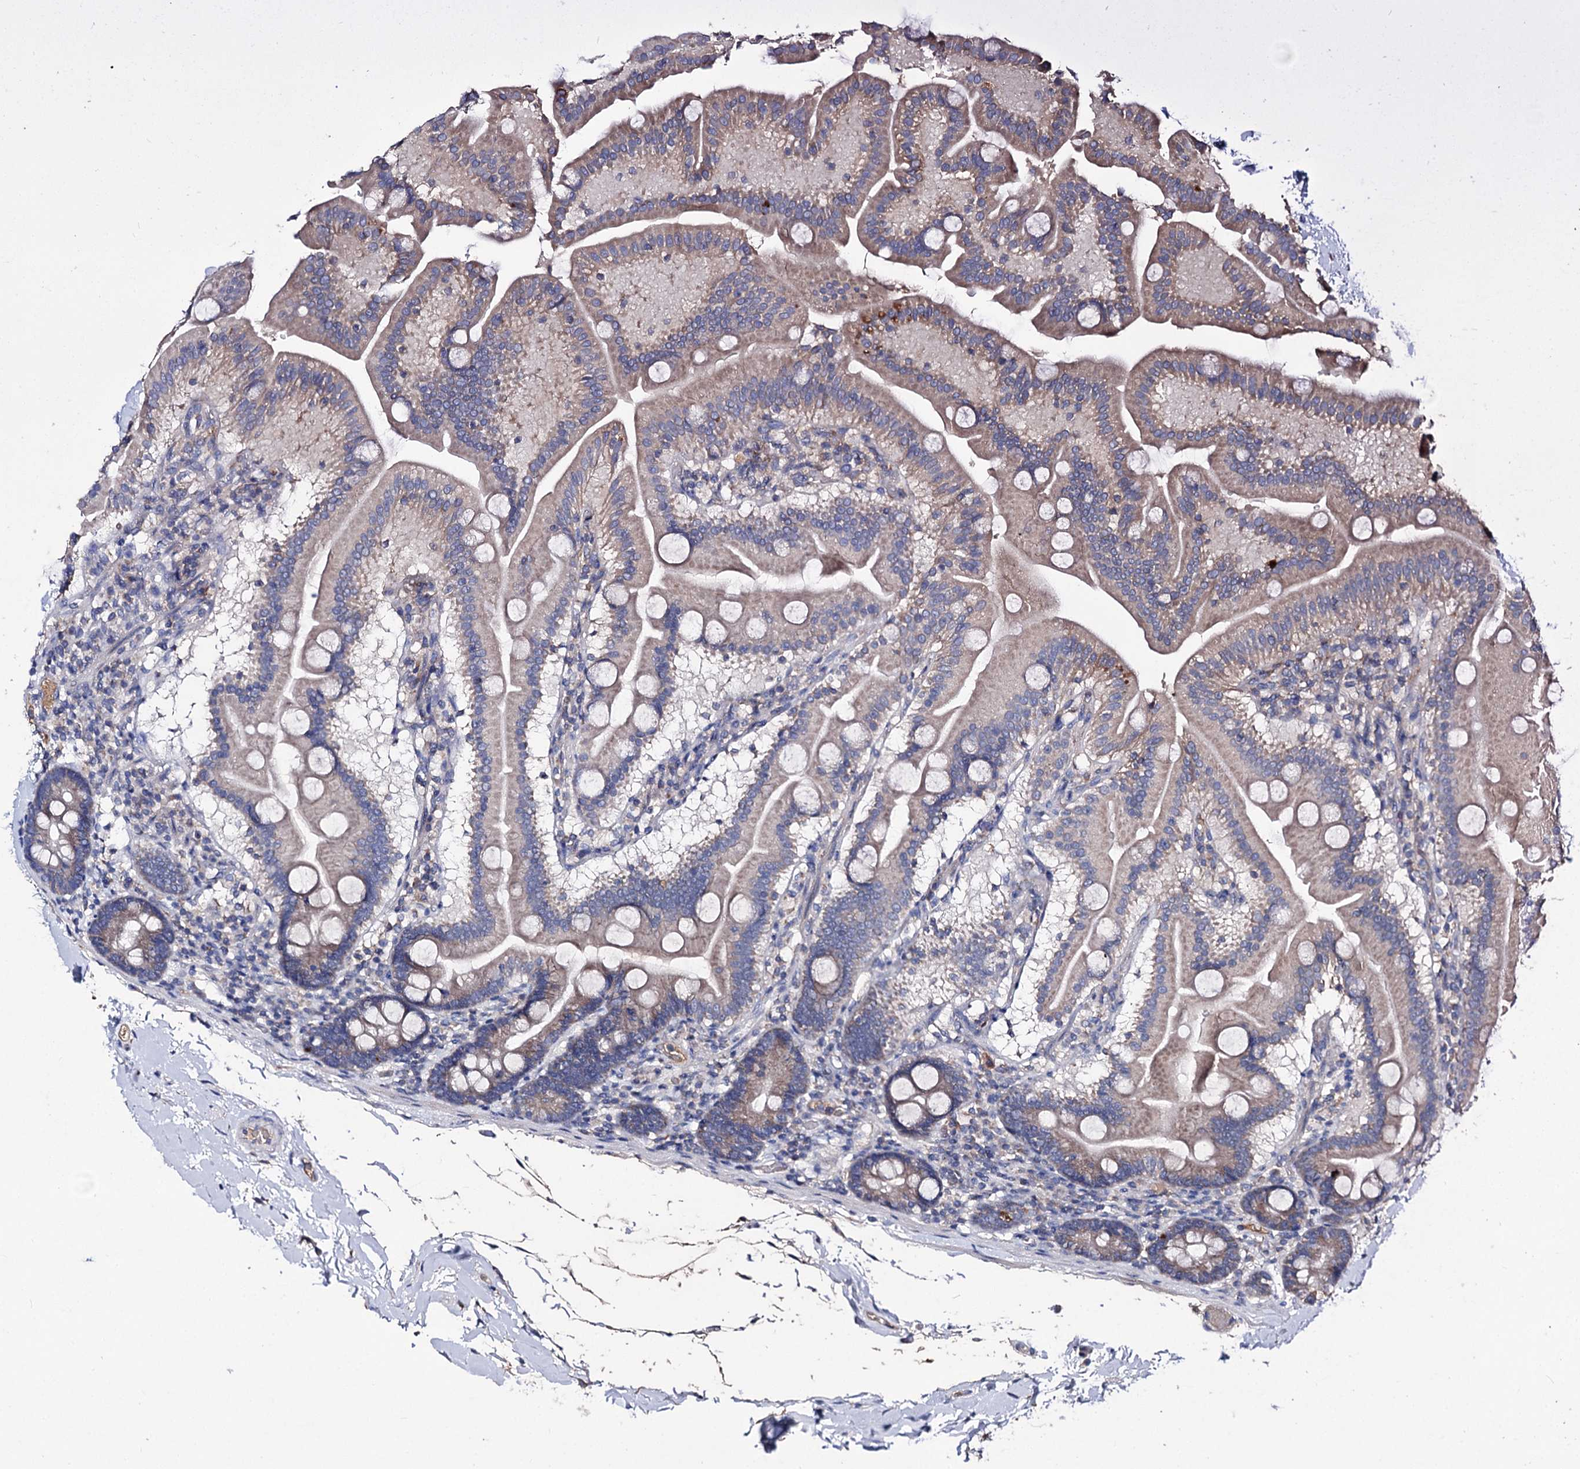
{"staining": {"intensity": "weak", "quantity": "25%-75%", "location": "cytoplasmic/membranous"}, "tissue": "duodenum", "cell_type": "Glandular cells", "image_type": "normal", "snomed": [{"axis": "morphology", "description": "Normal tissue, NOS"}, {"axis": "topography", "description": "Duodenum"}], "caption": "Glandular cells display low levels of weak cytoplasmic/membranous staining in approximately 25%-75% of cells in unremarkable human duodenum.", "gene": "CLPB", "patient": {"sex": "male", "age": 55}}